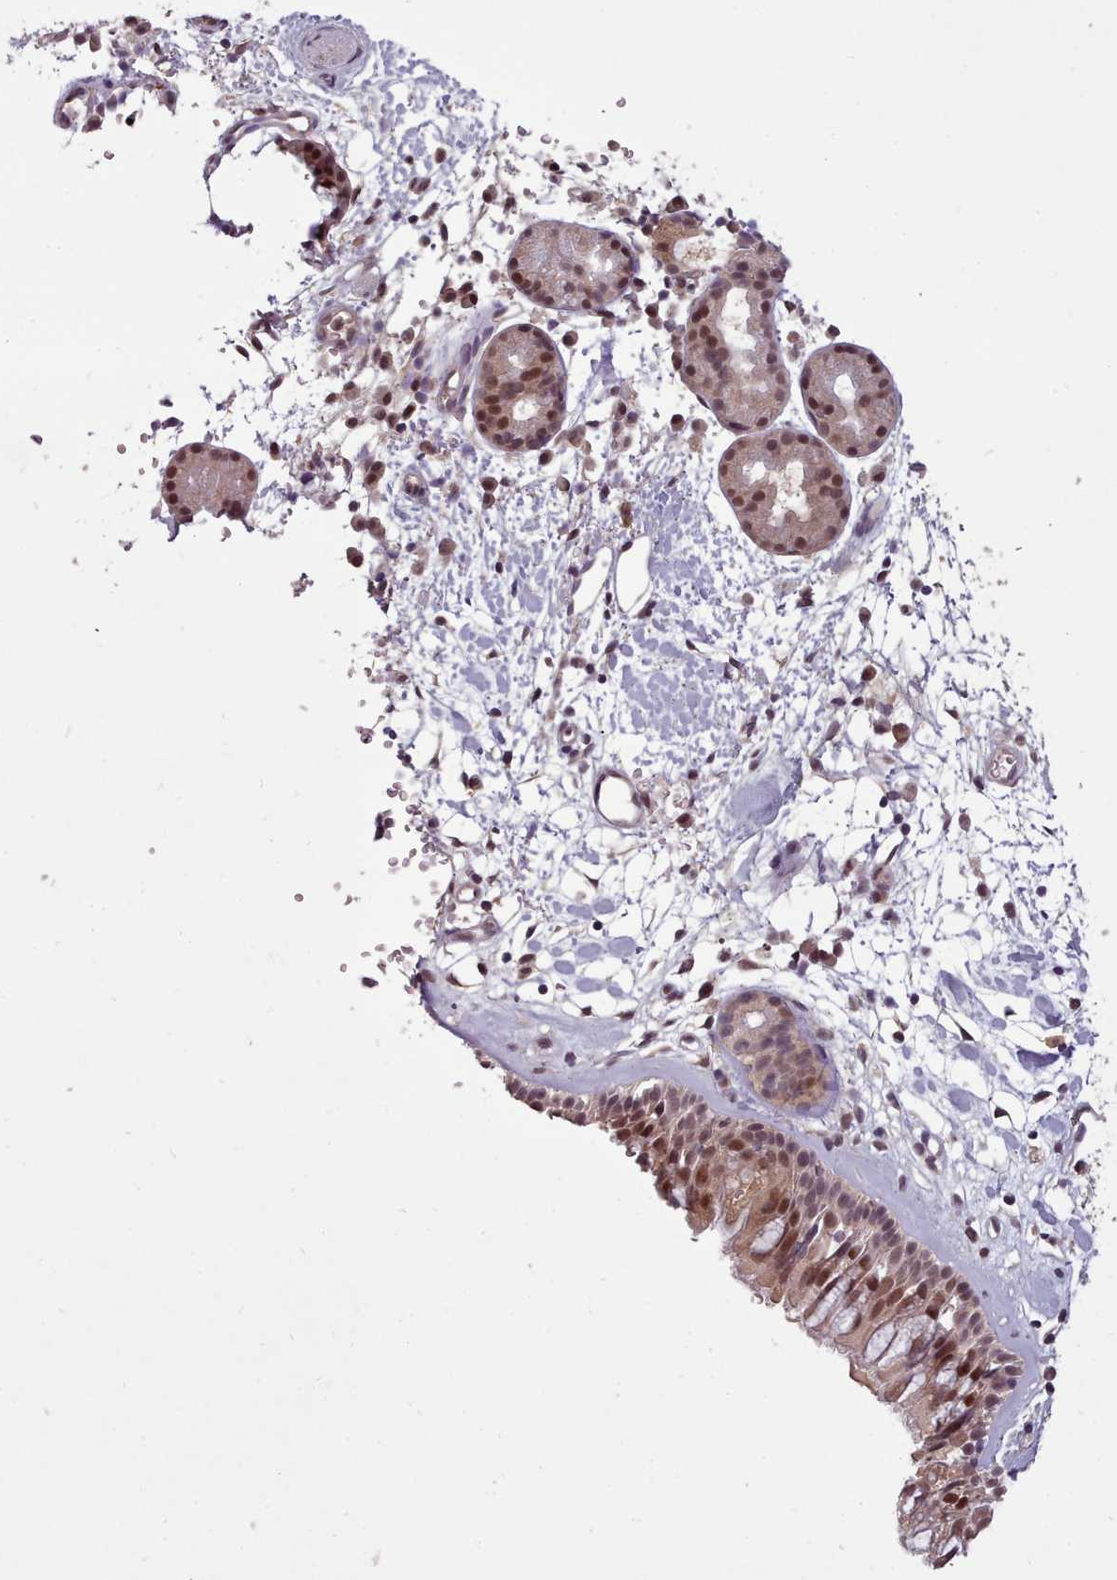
{"staining": {"intensity": "moderate", "quantity": "25%-75%", "location": "nuclear"}, "tissue": "nasopharynx", "cell_type": "Respiratory epithelial cells", "image_type": "normal", "snomed": [{"axis": "morphology", "description": "Normal tissue, NOS"}, {"axis": "topography", "description": "Nasopharynx"}], "caption": "Immunohistochemical staining of benign human nasopharynx exhibits medium levels of moderate nuclear staining in approximately 25%-75% of respiratory epithelial cells.", "gene": "CDC6", "patient": {"sex": "male", "age": 65}}